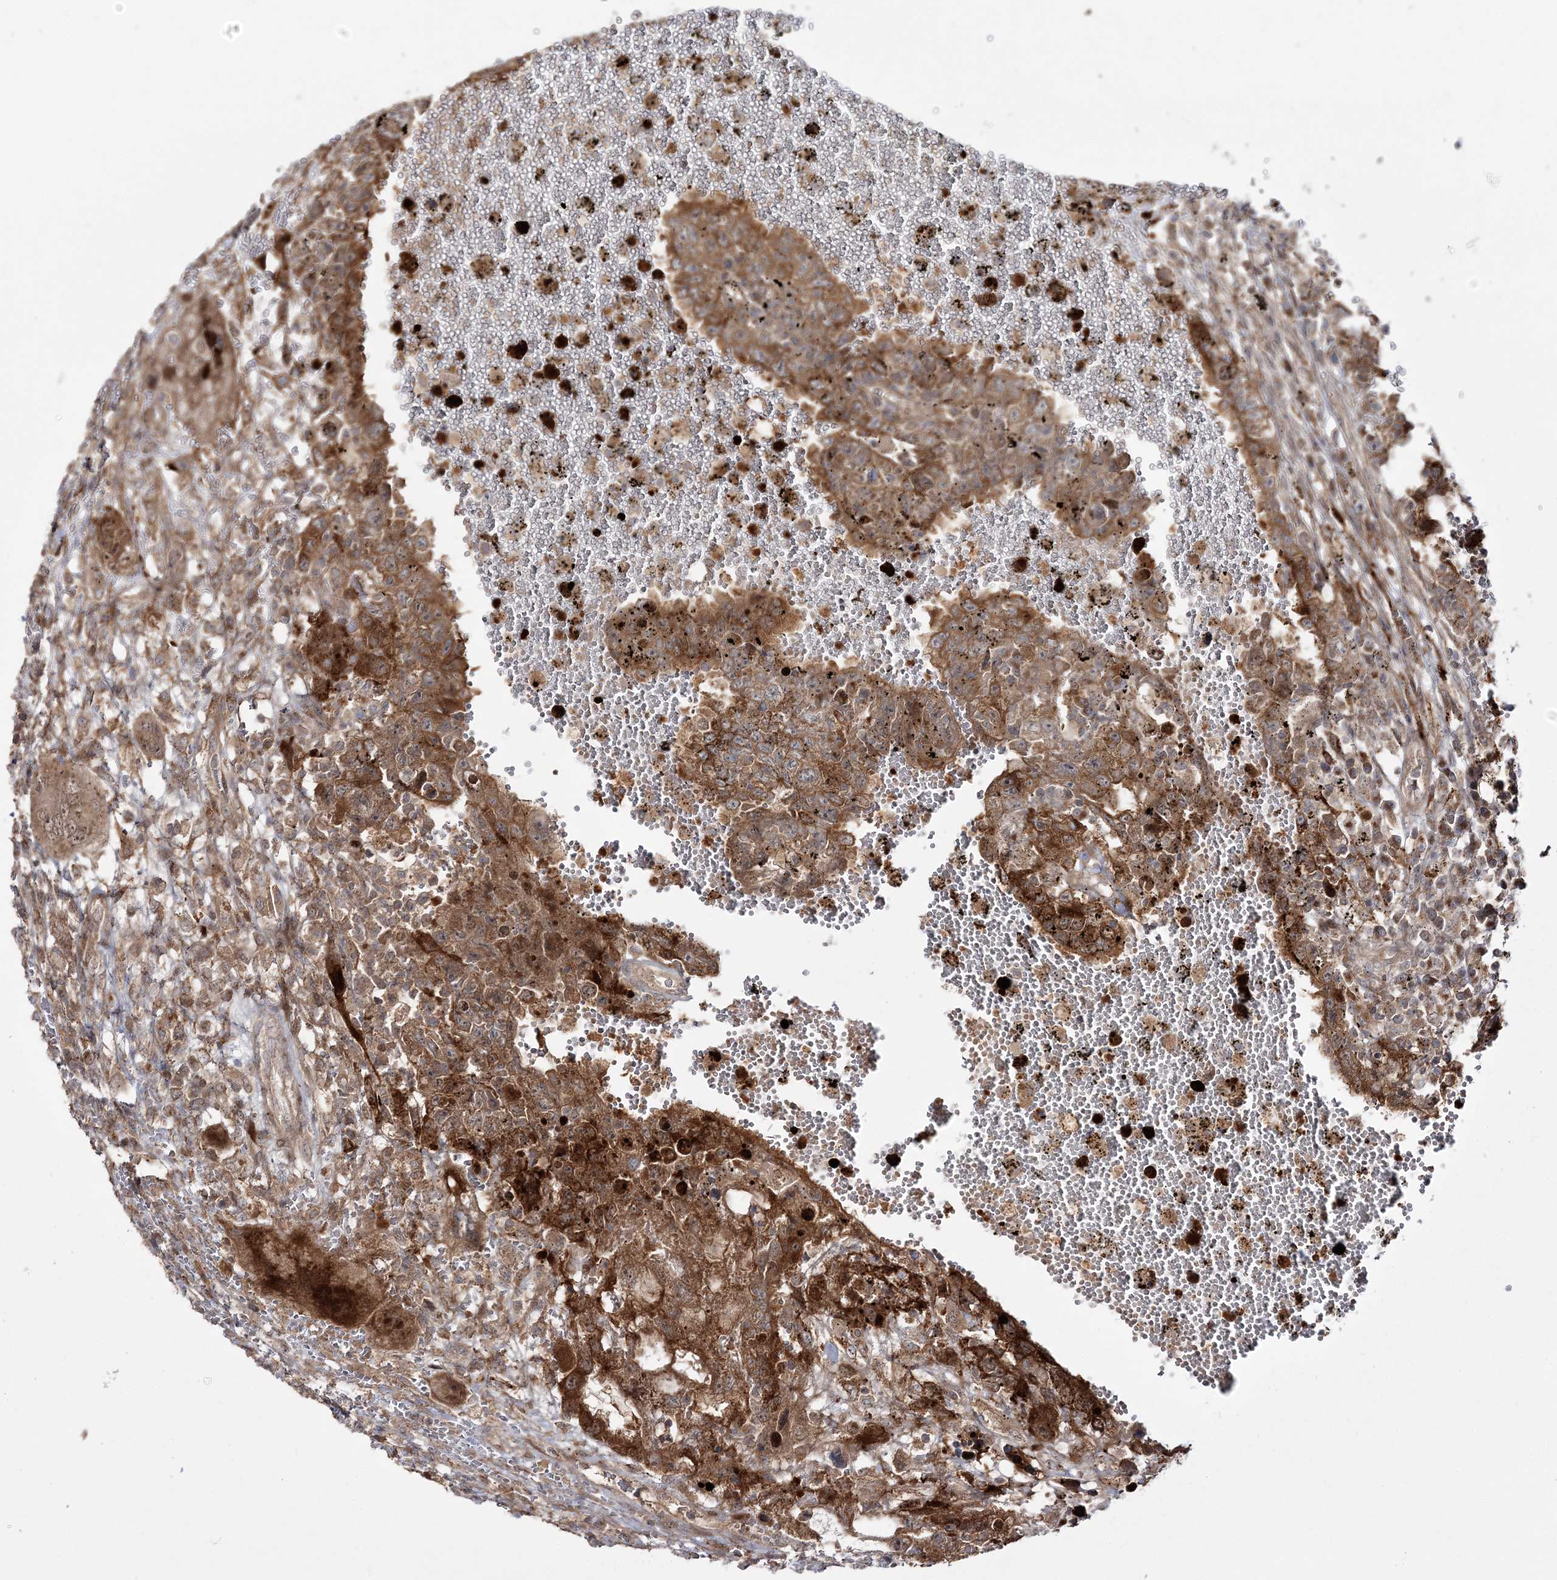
{"staining": {"intensity": "moderate", "quantity": ">75%", "location": "cytoplasmic/membranous"}, "tissue": "testis cancer", "cell_type": "Tumor cells", "image_type": "cancer", "snomed": [{"axis": "morphology", "description": "Carcinoma, Embryonal, NOS"}, {"axis": "topography", "description": "Testis"}], "caption": "This is a micrograph of immunohistochemistry staining of testis embryonal carcinoma, which shows moderate expression in the cytoplasmic/membranous of tumor cells.", "gene": "MOCS2", "patient": {"sex": "male", "age": 26}}